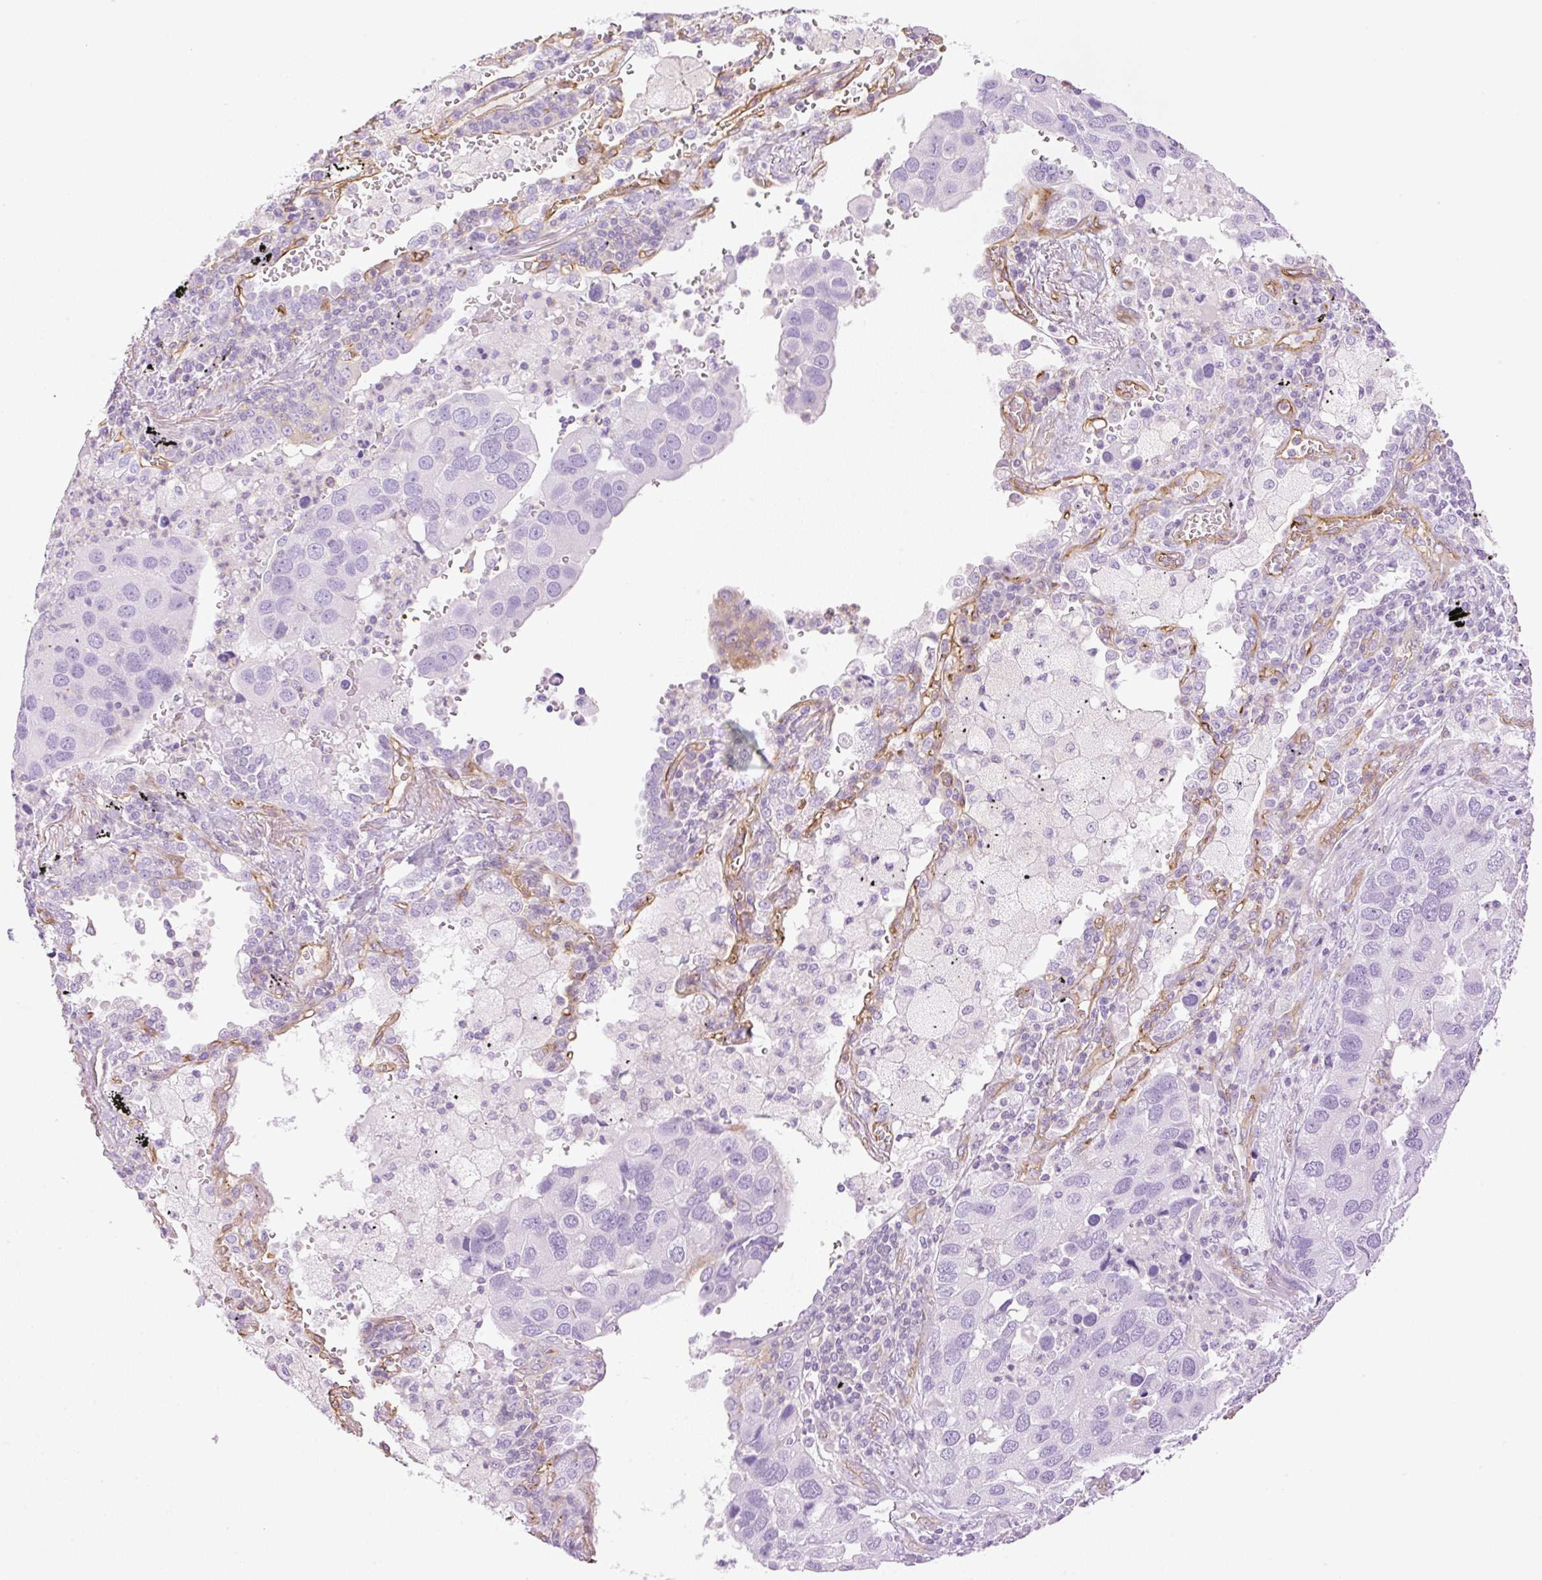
{"staining": {"intensity": "negative", "quantity": "none", "location": "none"}, "tissue": "lung cancer", "cell_type": "Tumor cells", "image_type": "cancer", "snomed": [{"axis": "morphology", "description": "Aneuploidy"}, {"axis": "morphology", "description": "Adenocarcinoma, NOS"}, {"axis": "topography", "description": "Lymph node"}, {"axis": "topography", "description": "Lung"}], "caption": "Histopathology image shows no protein expression in tumor cells of lung adenocarcinoma tissue.", "gene": "EHD3", "patient": {"sex": "female", "age": 74}}